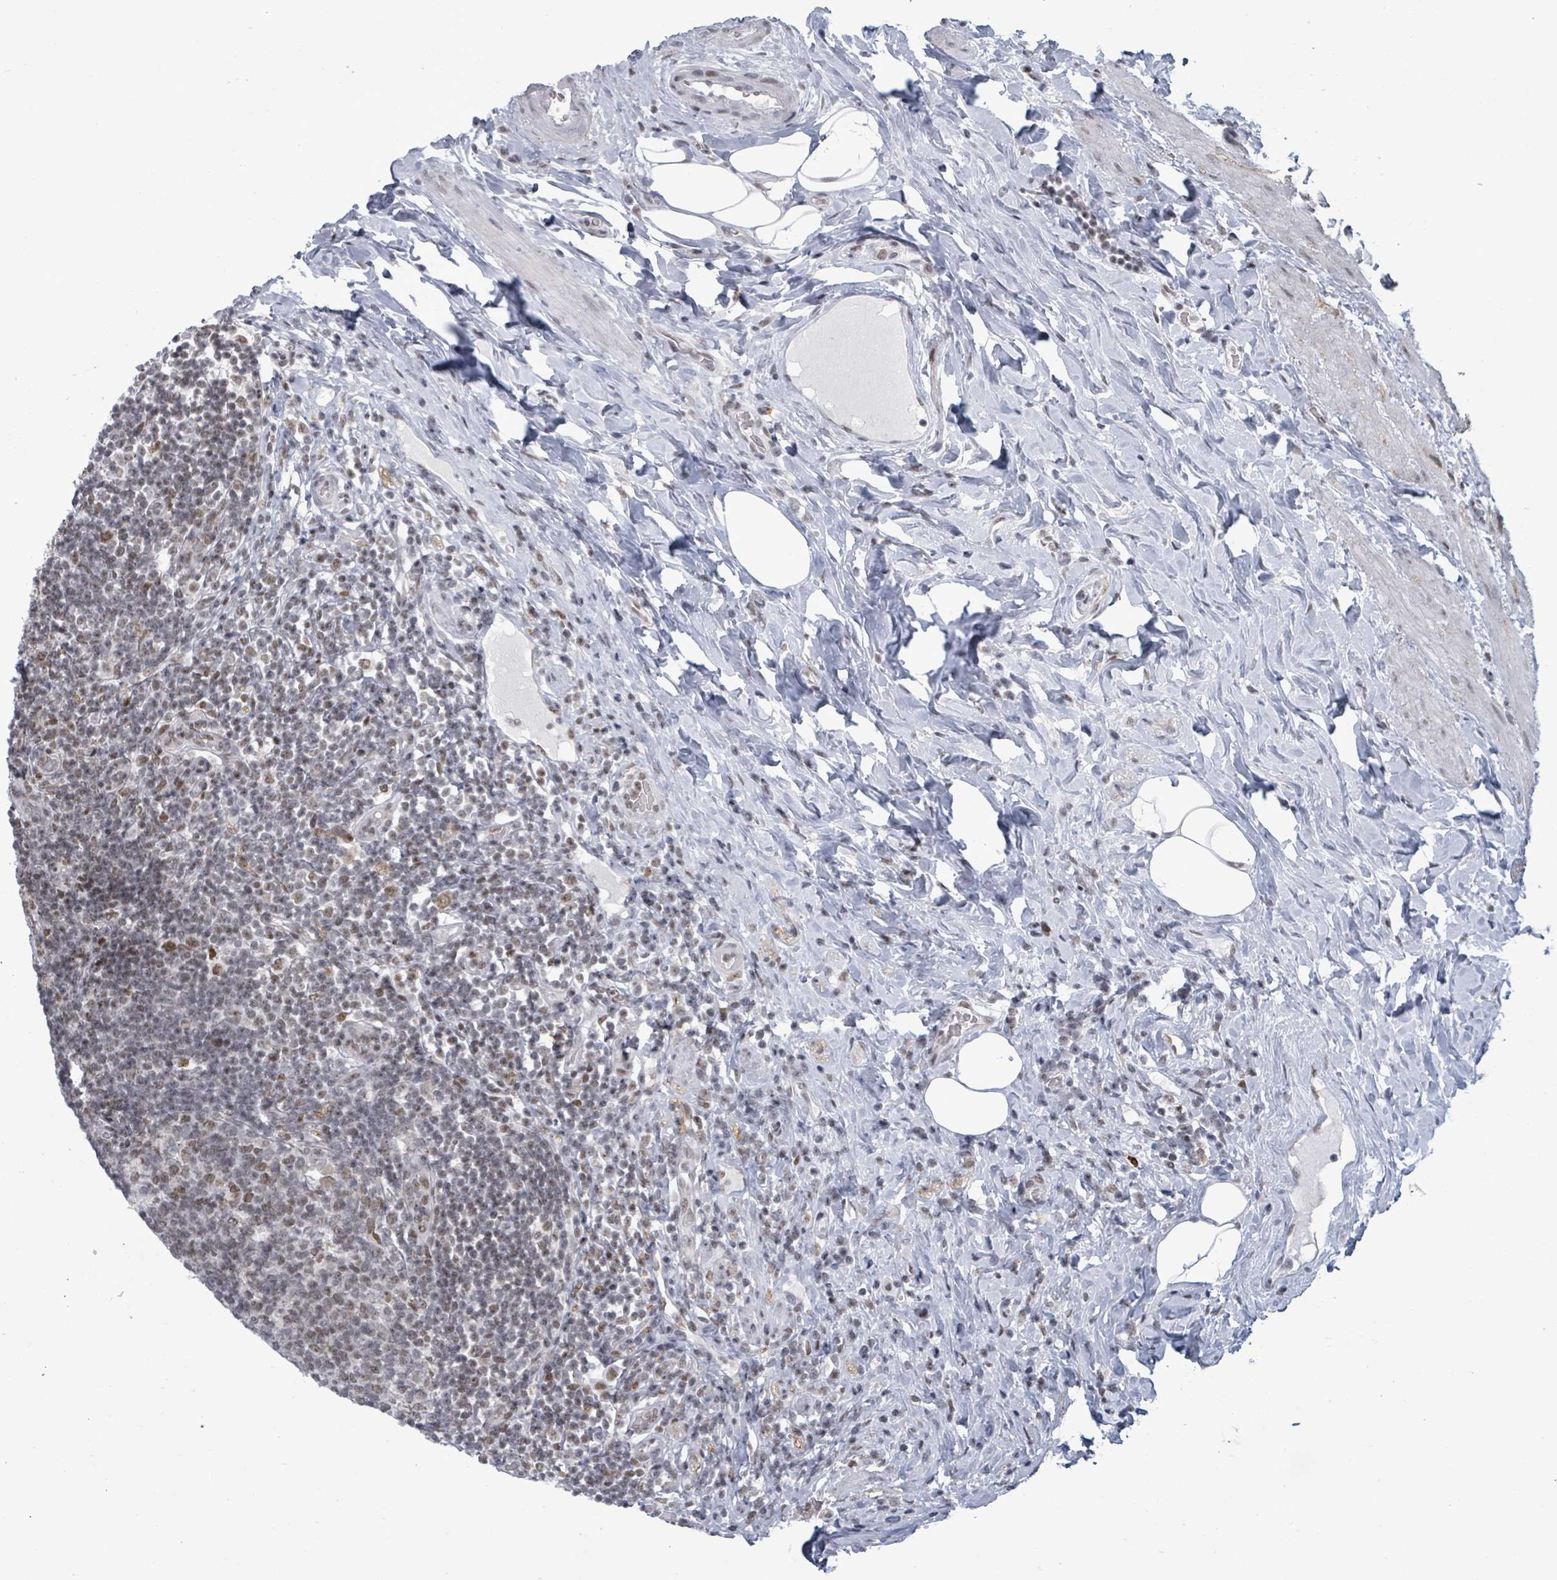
{"staining": {"intensity": "strong", "quantity": ">75%", "location": "nuclear"}, "tissue": "appendix", "cell_type": "Glandular cells", "image_type": "normal", "snomed": [{"axis": "morphology", "description": "Normal tissue, NOS"}, {"axis": "topography", "description": "Appendix"}], "caption": "Immunohistochemical staining of benign human appendix reveals strong nuclear protein expression in approximately >75% of glandular cells. The protein is shown in brown color, while the nuclei are stained blue.", "gene": "BIVM", "patient": {"sex": "female", "age": 43}}